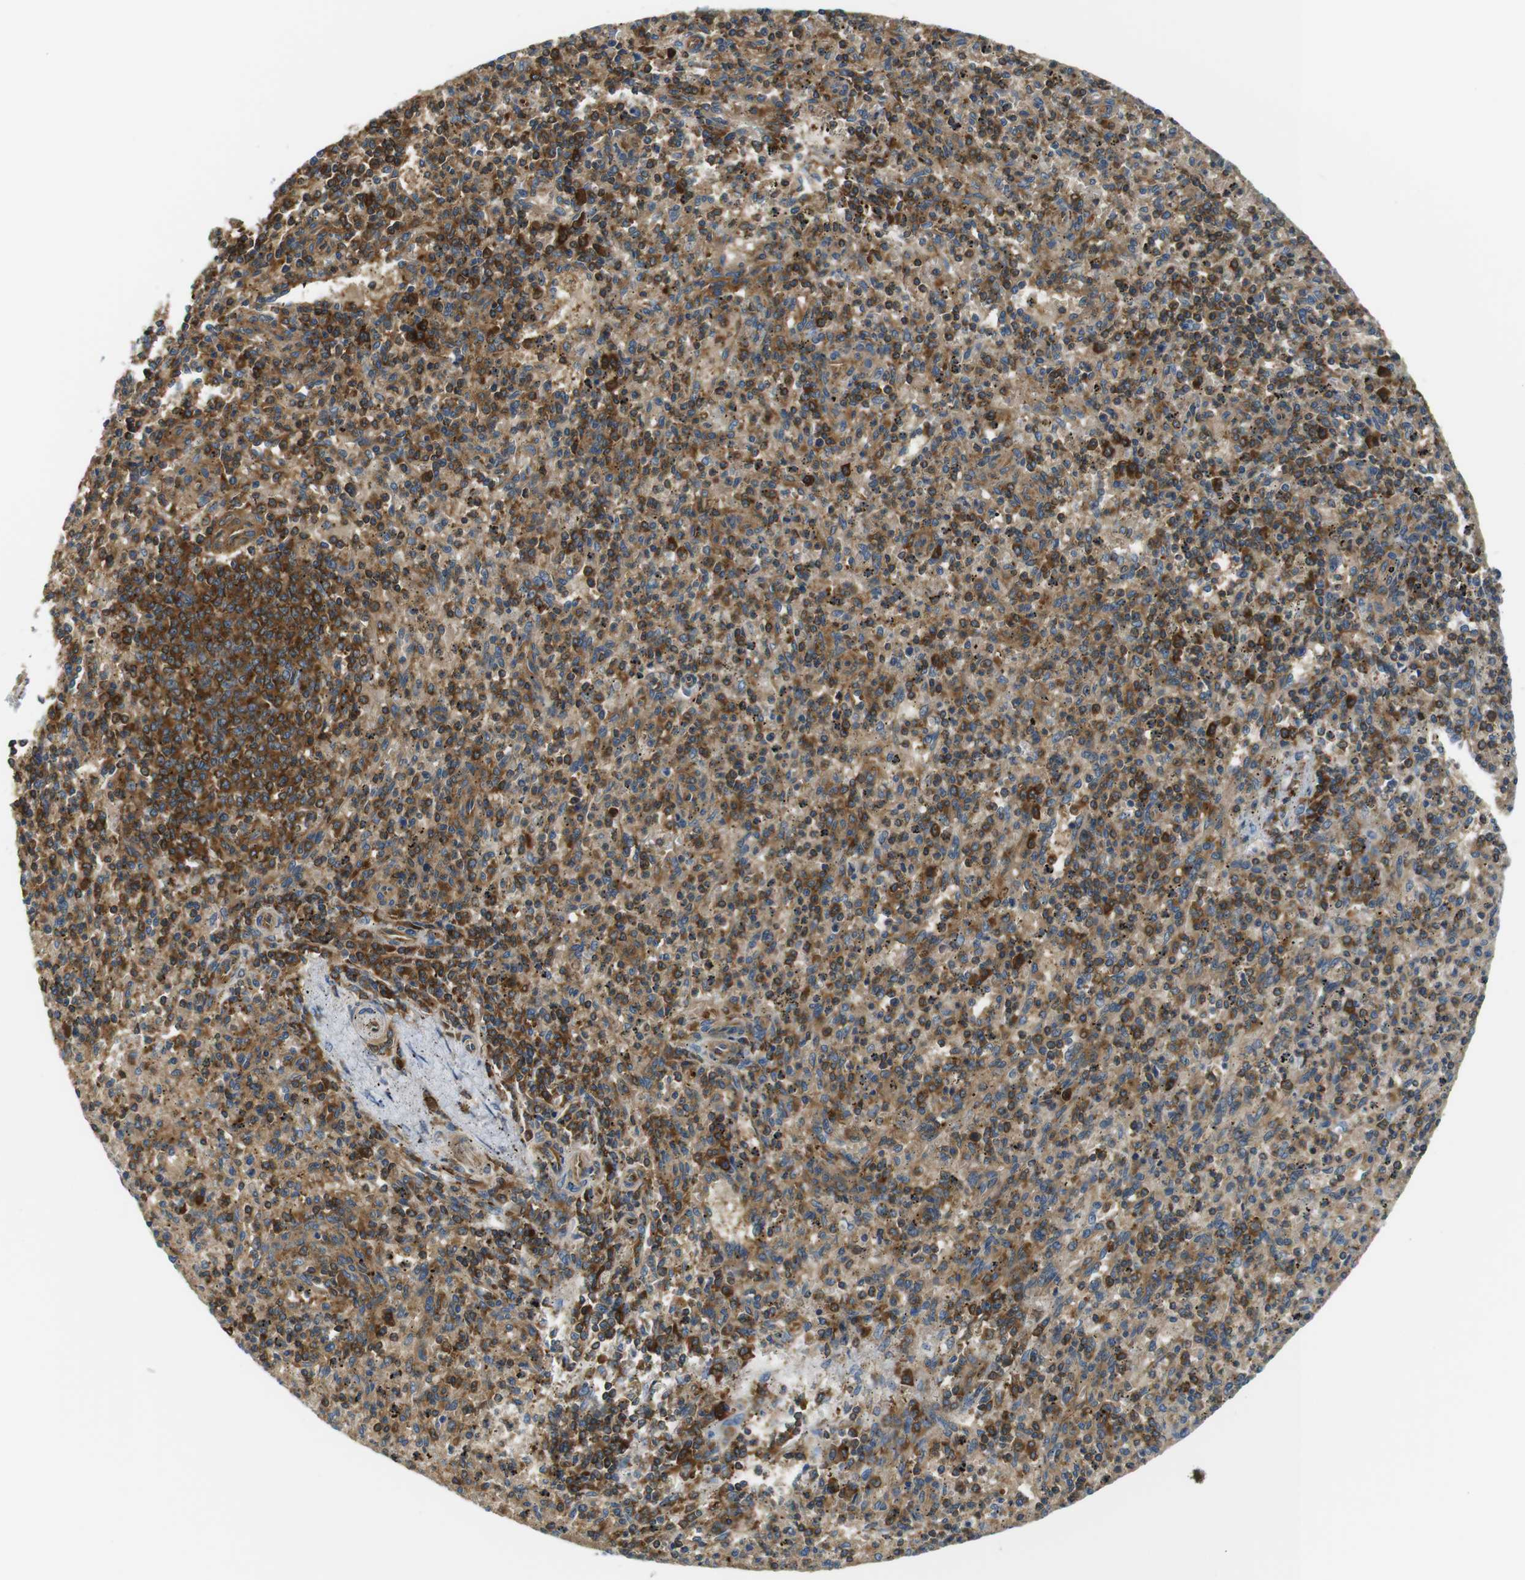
{"staining": {"intensity": "moderate", "quantity": "25%-75%", "location": "cytoplasmic/membranous"}, "tissue": "spleen", "cell_type": "Cells in red pulp", "image_type": "normal", "snomed": [{"axis": "morphology", "description": "Normal tissue, NOS"}, {"axis": "topography", "description": "Spleen"}], "caption": "A photomicrograph showing moderate cytoplasmic/membranous expression in approximately 25%-75% of cells in red pulp in normal spleen, as visualized by brown immunohistochemical staining.", "gene": "TSC1", "patient": {"sex": "male", "age": 72}}